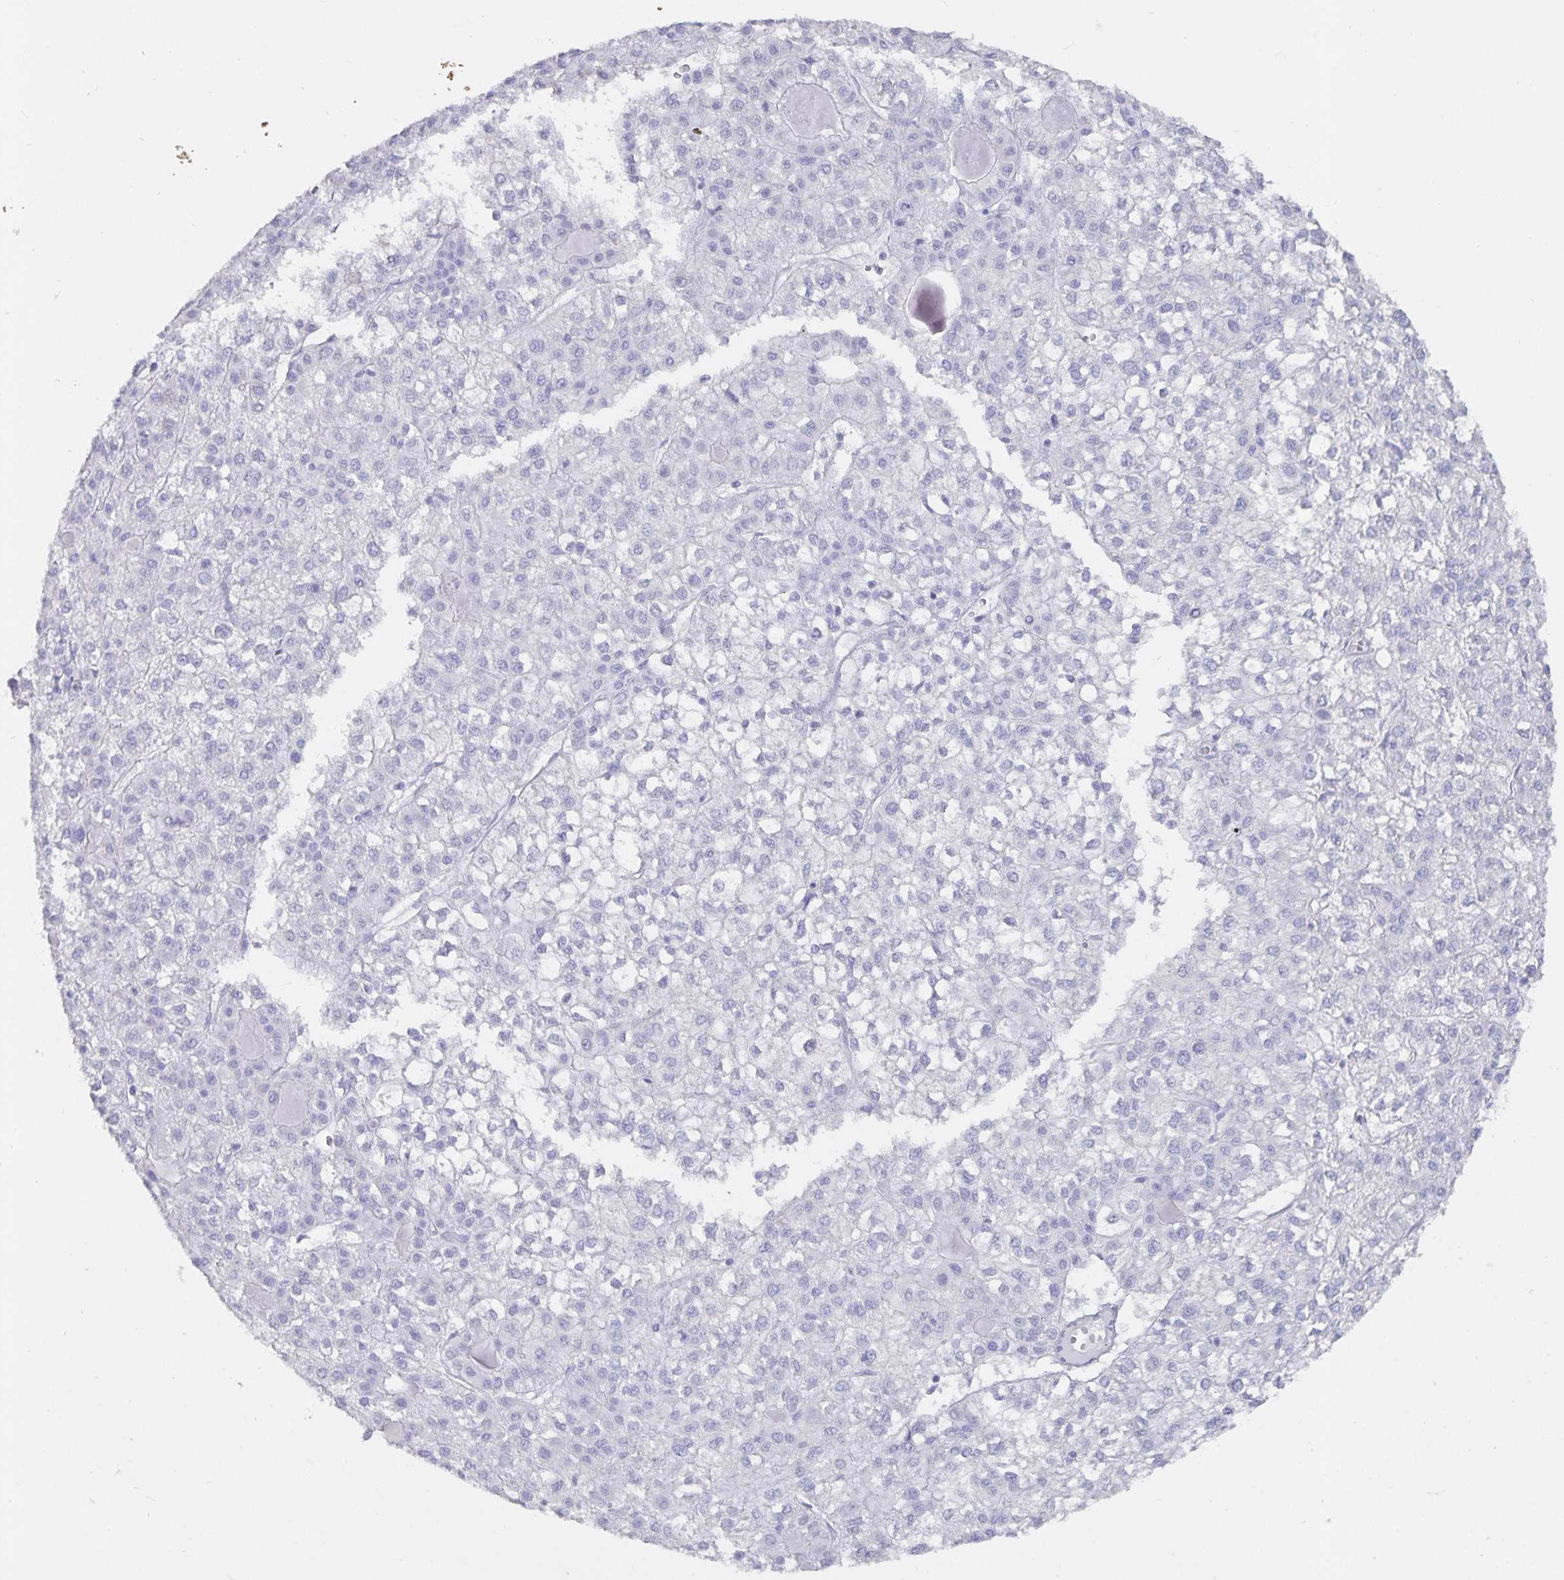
{"staining": {"intensity": "negative", "quantity": "none", "location": "none"}, "tissue": "liver cancer", "cell_type": "Tumor cells", "image_type": "cancer", "snomed": [{"axis": "morphology", "description": "Carcinoma, Hepatocellular, NOS"}, {"axis": "topography", "description": "Liver"}], "caption": "Tumor cells are negative for brown protein staining in liver hepatocellular carcinoma. Nuclei are stained in blue.", "gene": "C19orf73", "patient": {"sex": "female", "age": 43}}